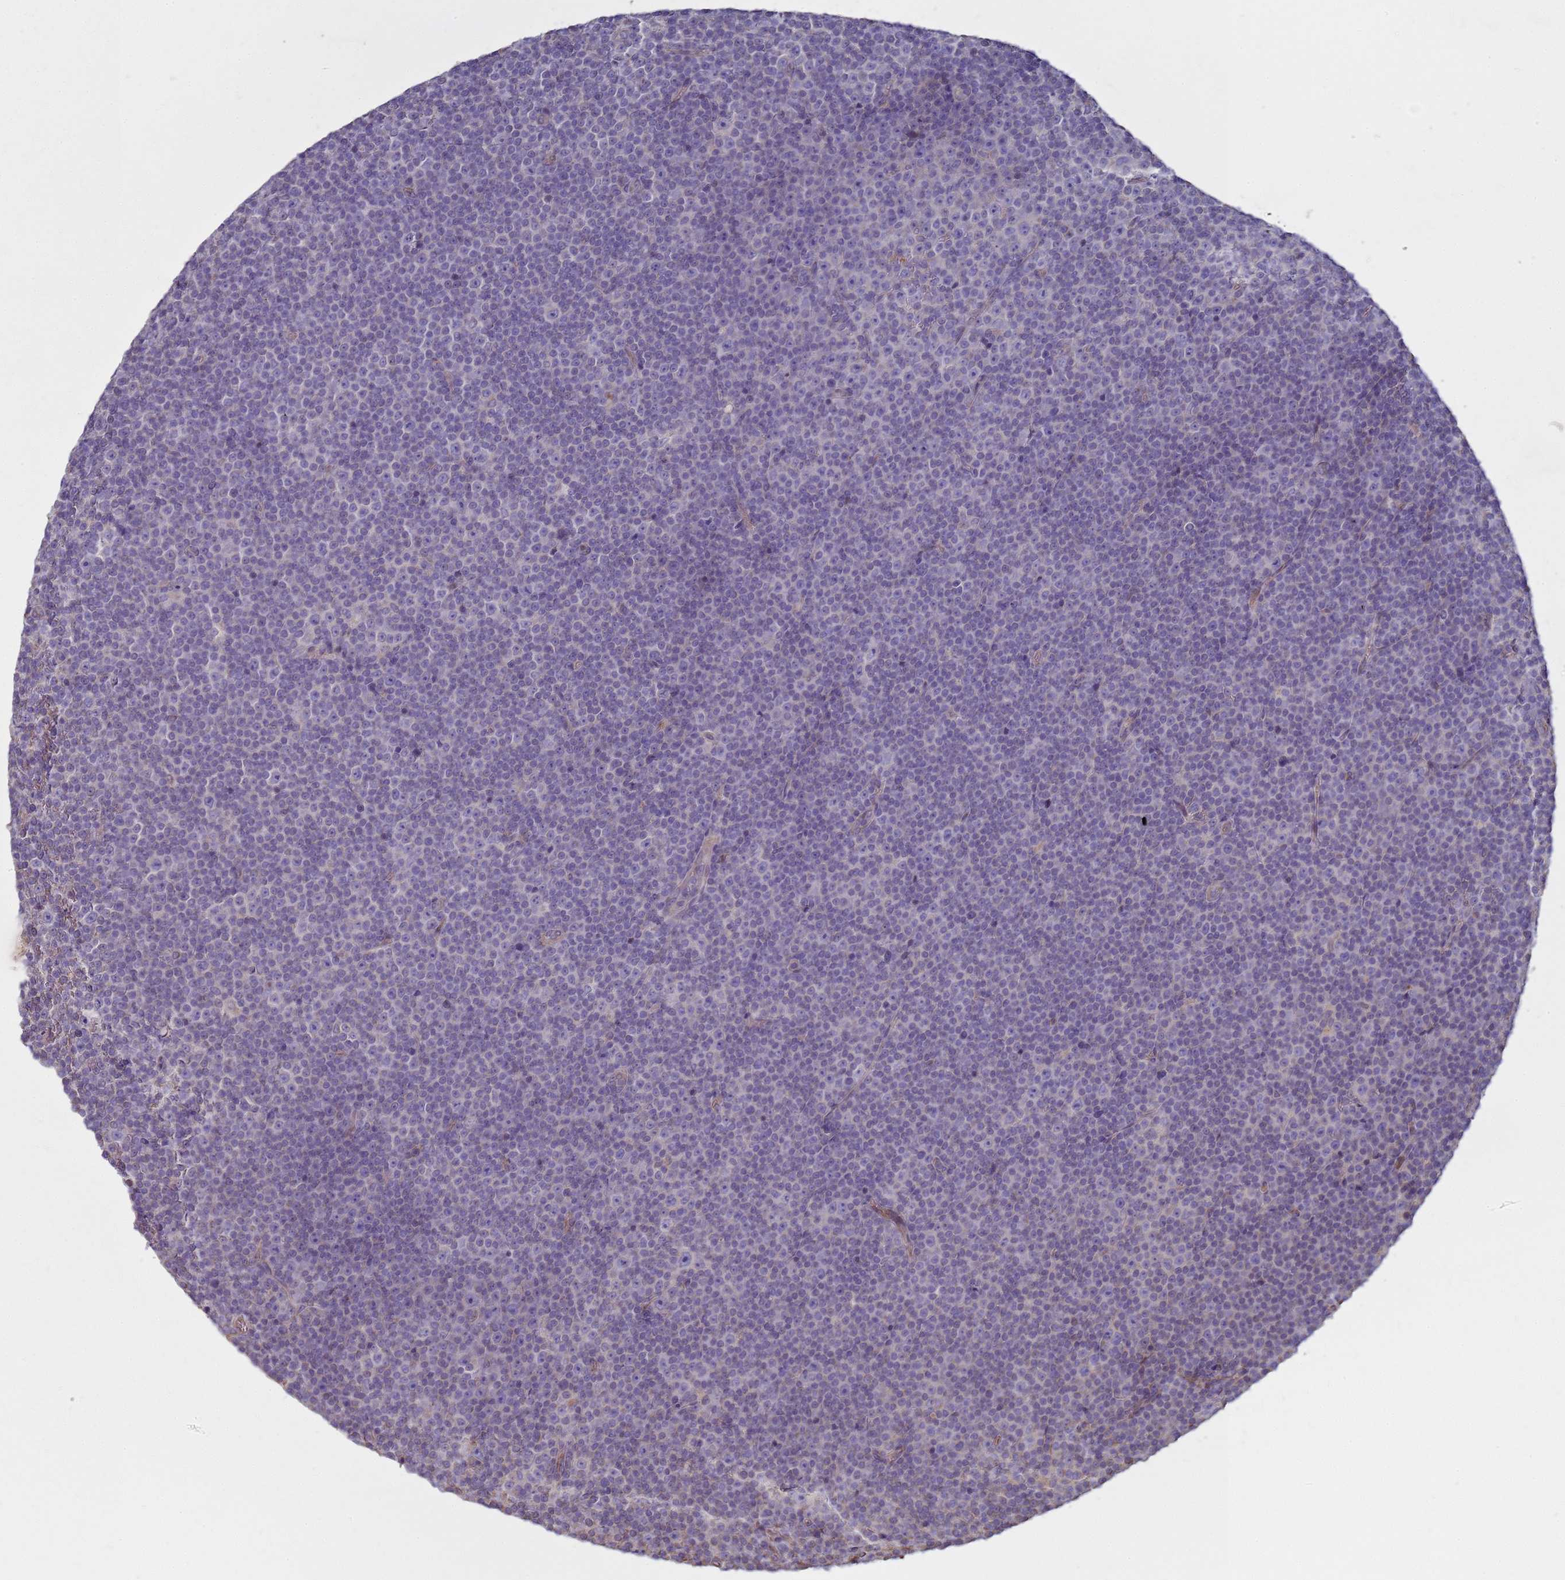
{"staining": {"intensity": "negative", "quantity": "none", "location": "none"}, "tissue": "lymphoma", "cell_type": "Tumor cells", "image_type": "cancer", "snomed": [{"axis": "morphology", "description": "Malignant lymphoma, non-Hodgkin's type, Low grade"}, {"axis": "topography", "description": "Lymph node"}], "caption": "Protein analysis of low-grade malignant lymphoma, non-Hodgkin's type demonstrates no significant positivity in tumor cells. (DAB immunohistochemistry visualized using brightfield microscopy, high magnification).", "gene": "SGIP1", "patient": {"sex": "female", "age": 67}}